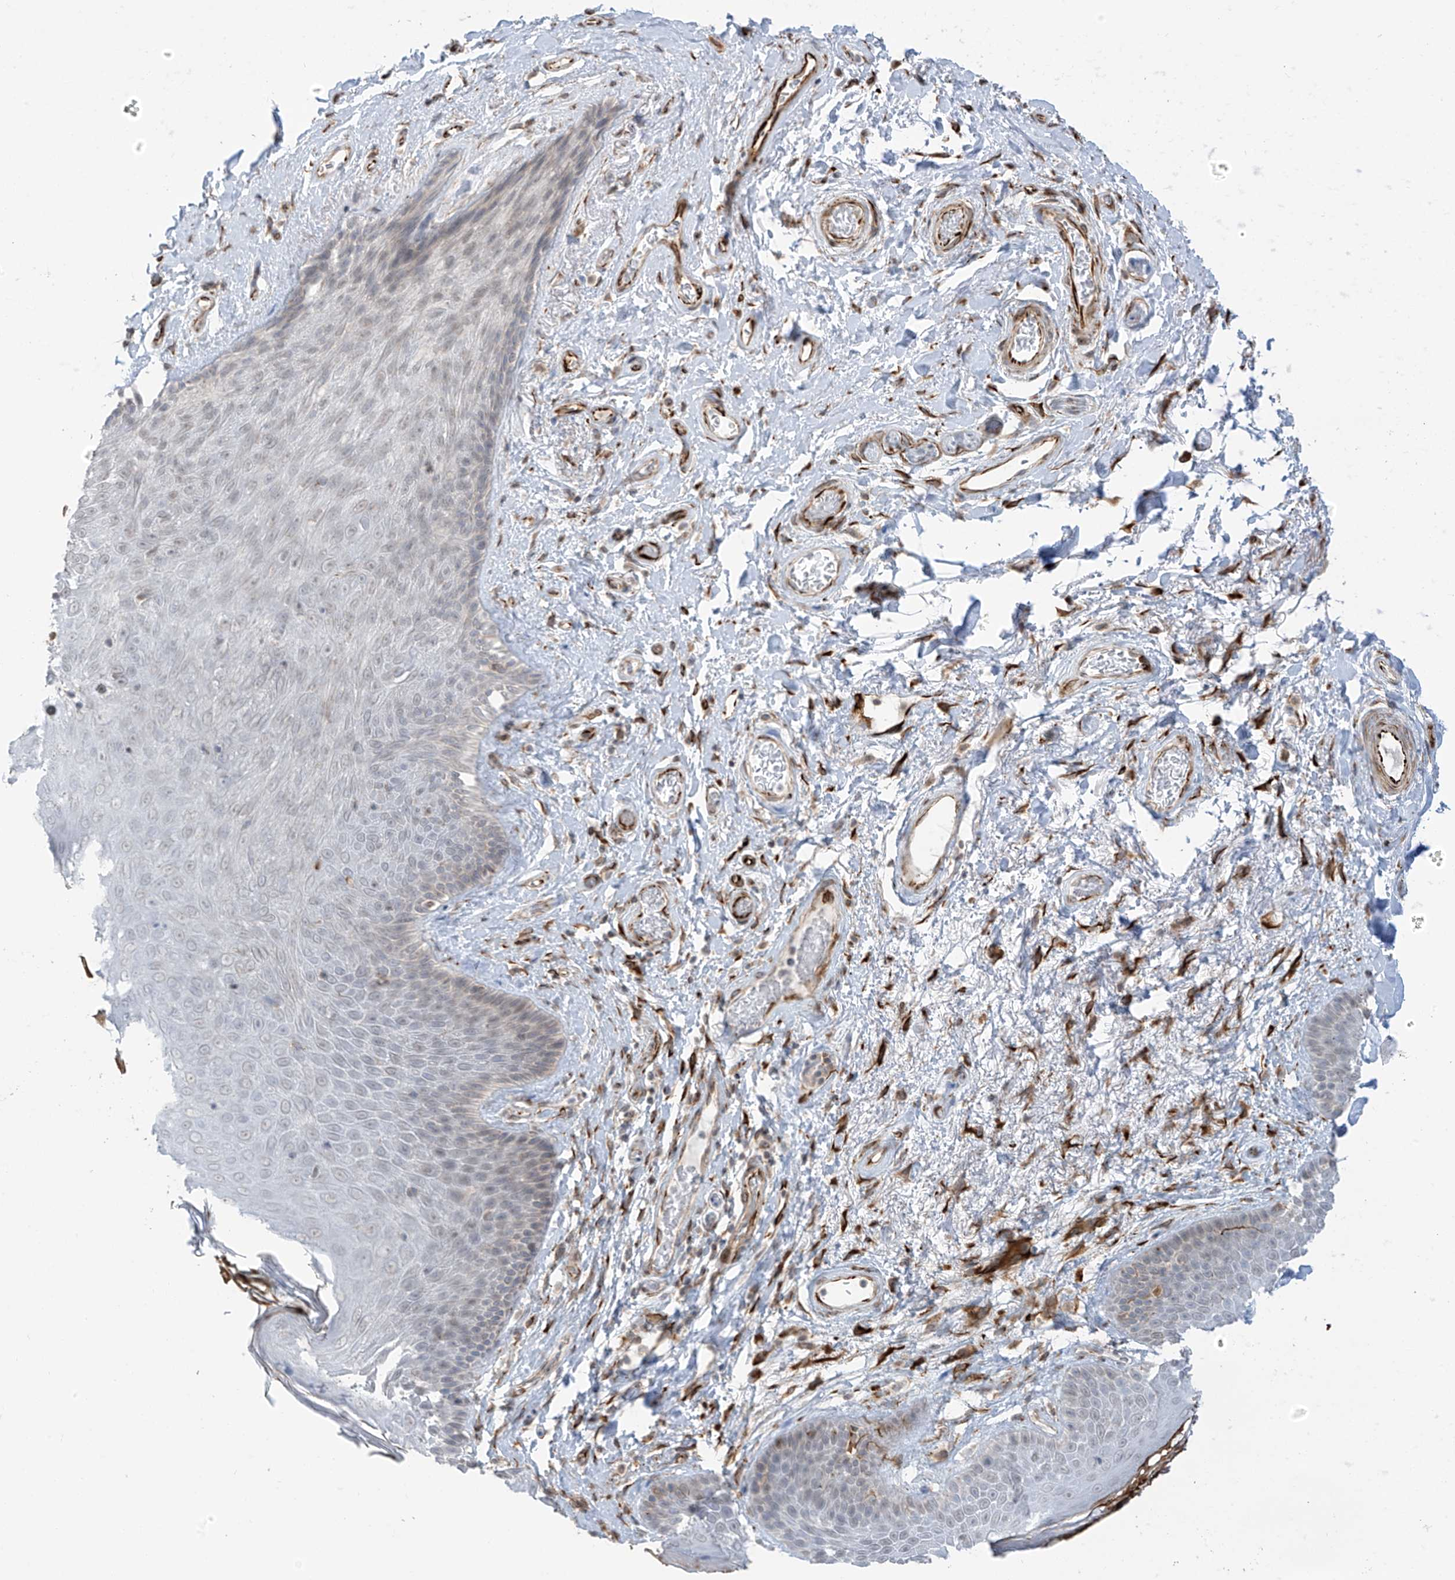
{"staining": {"intensity": "moderate", "quantity": "<25%", "location": "cytoplasmic/membranous"}, "tissue": "skin", "cell_type": "Epidermal cells", "image_type": "normal", "snomed": [{"axis": "morphology", "description": "Normal tissue, NOS"}, {"axis": "topography", "description": "Anal"}], "caption": "Protein expression analysis of unremarkable human skin reveals moderate cytoplasmic/membranous positivity in approximately <25% of epidermal cells.", "gene": "HS6ST2", "patient": {"sex": "male", "age": 74}}